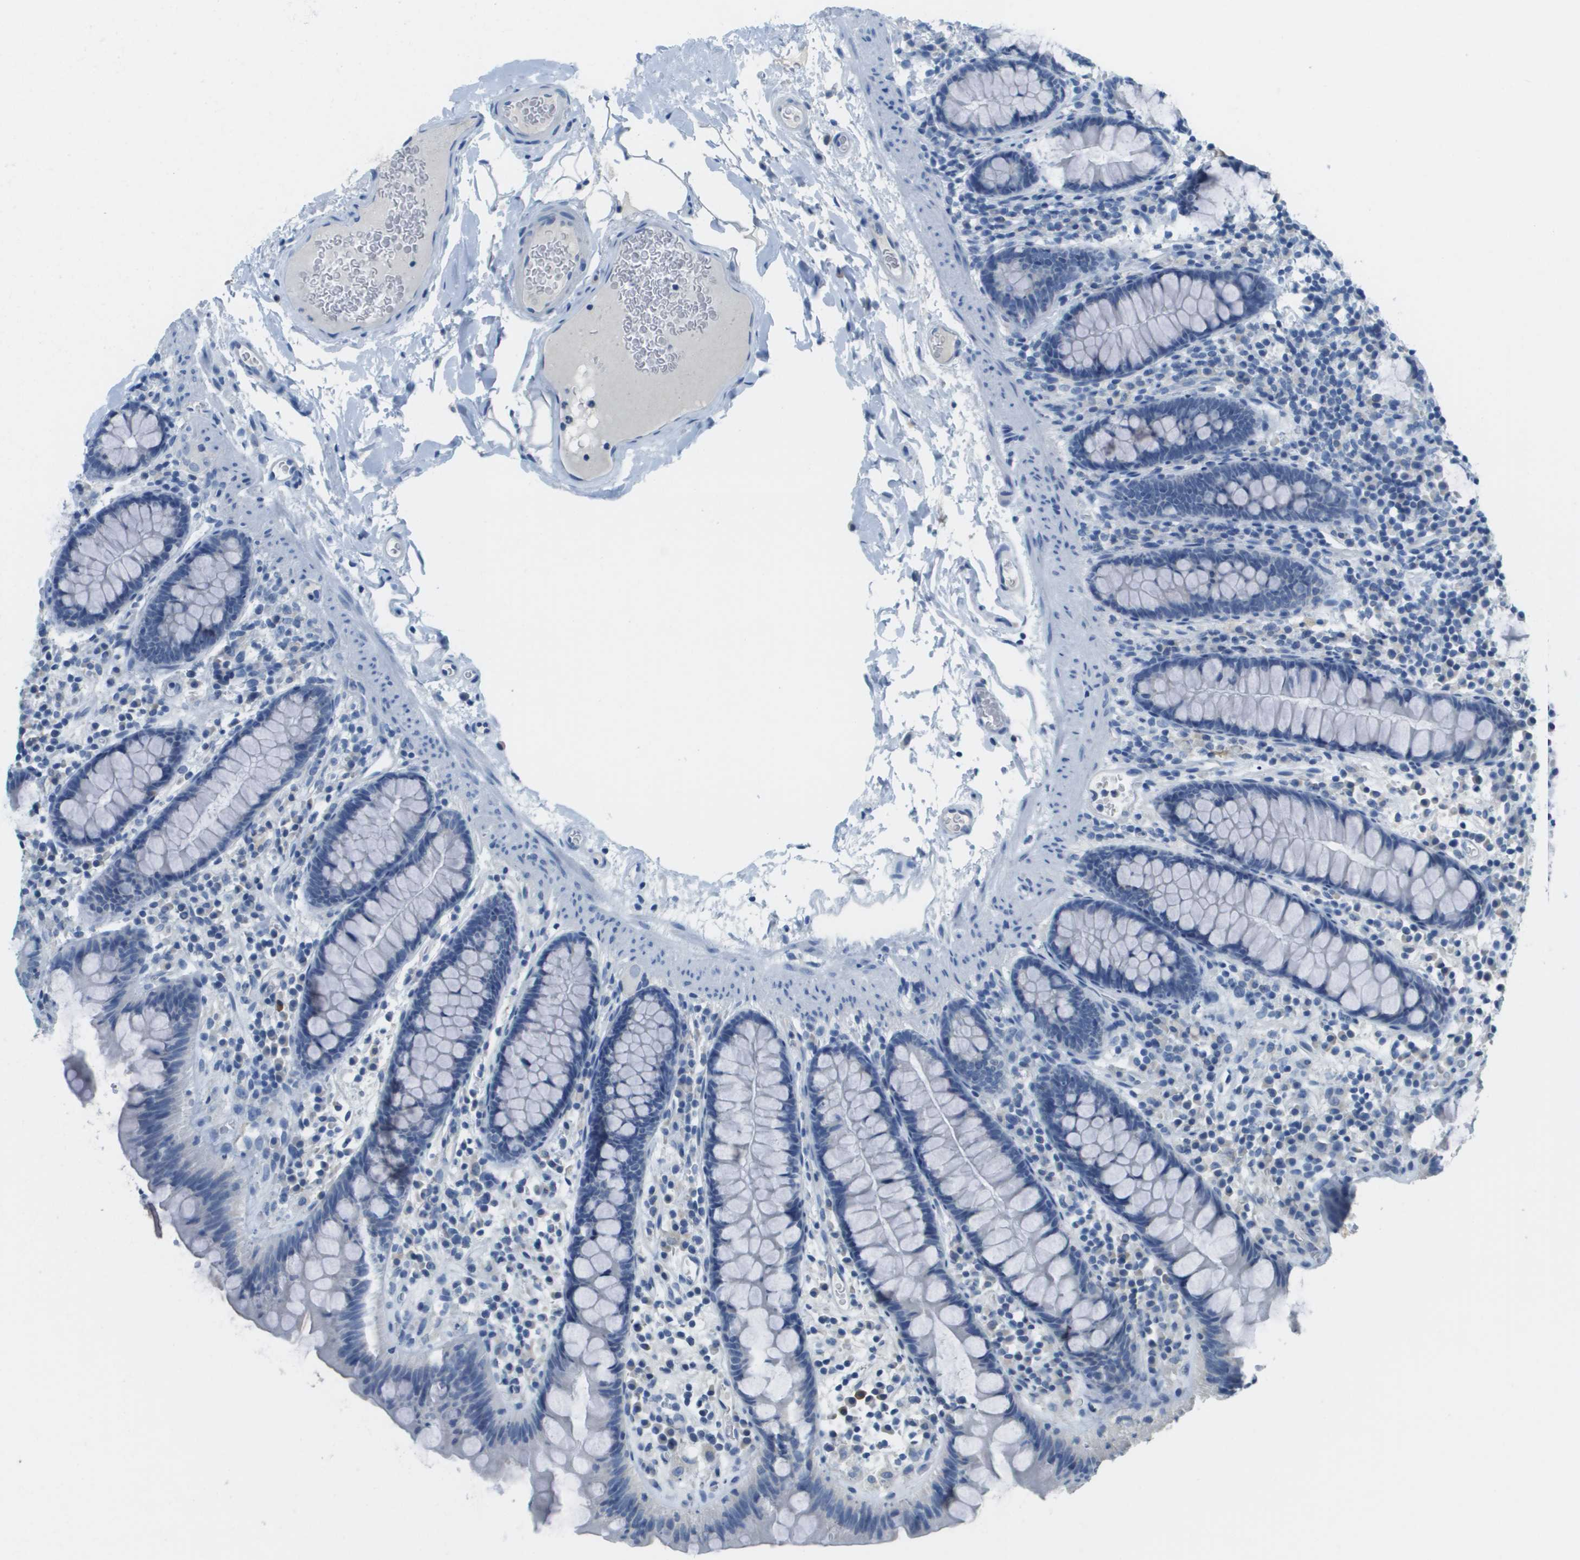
{"staining": {"intensity": "negative", "quantity": "none", "location": "none"}, "tissue": "colon", "cell_type": "Endothelial cells", "image_type": "normal", "snomed": [{"axis": "morphology", "description": "Normal tissue, NOS"}, {"axis": "topography", "description": "Colon"}], "caption": "DAB immunohistochemical staining of unremarkable colon reveals no significant positivity in endothelial cells.", "gene": "PTGDR2", "patient": {"sex": "female", "age": 80}}